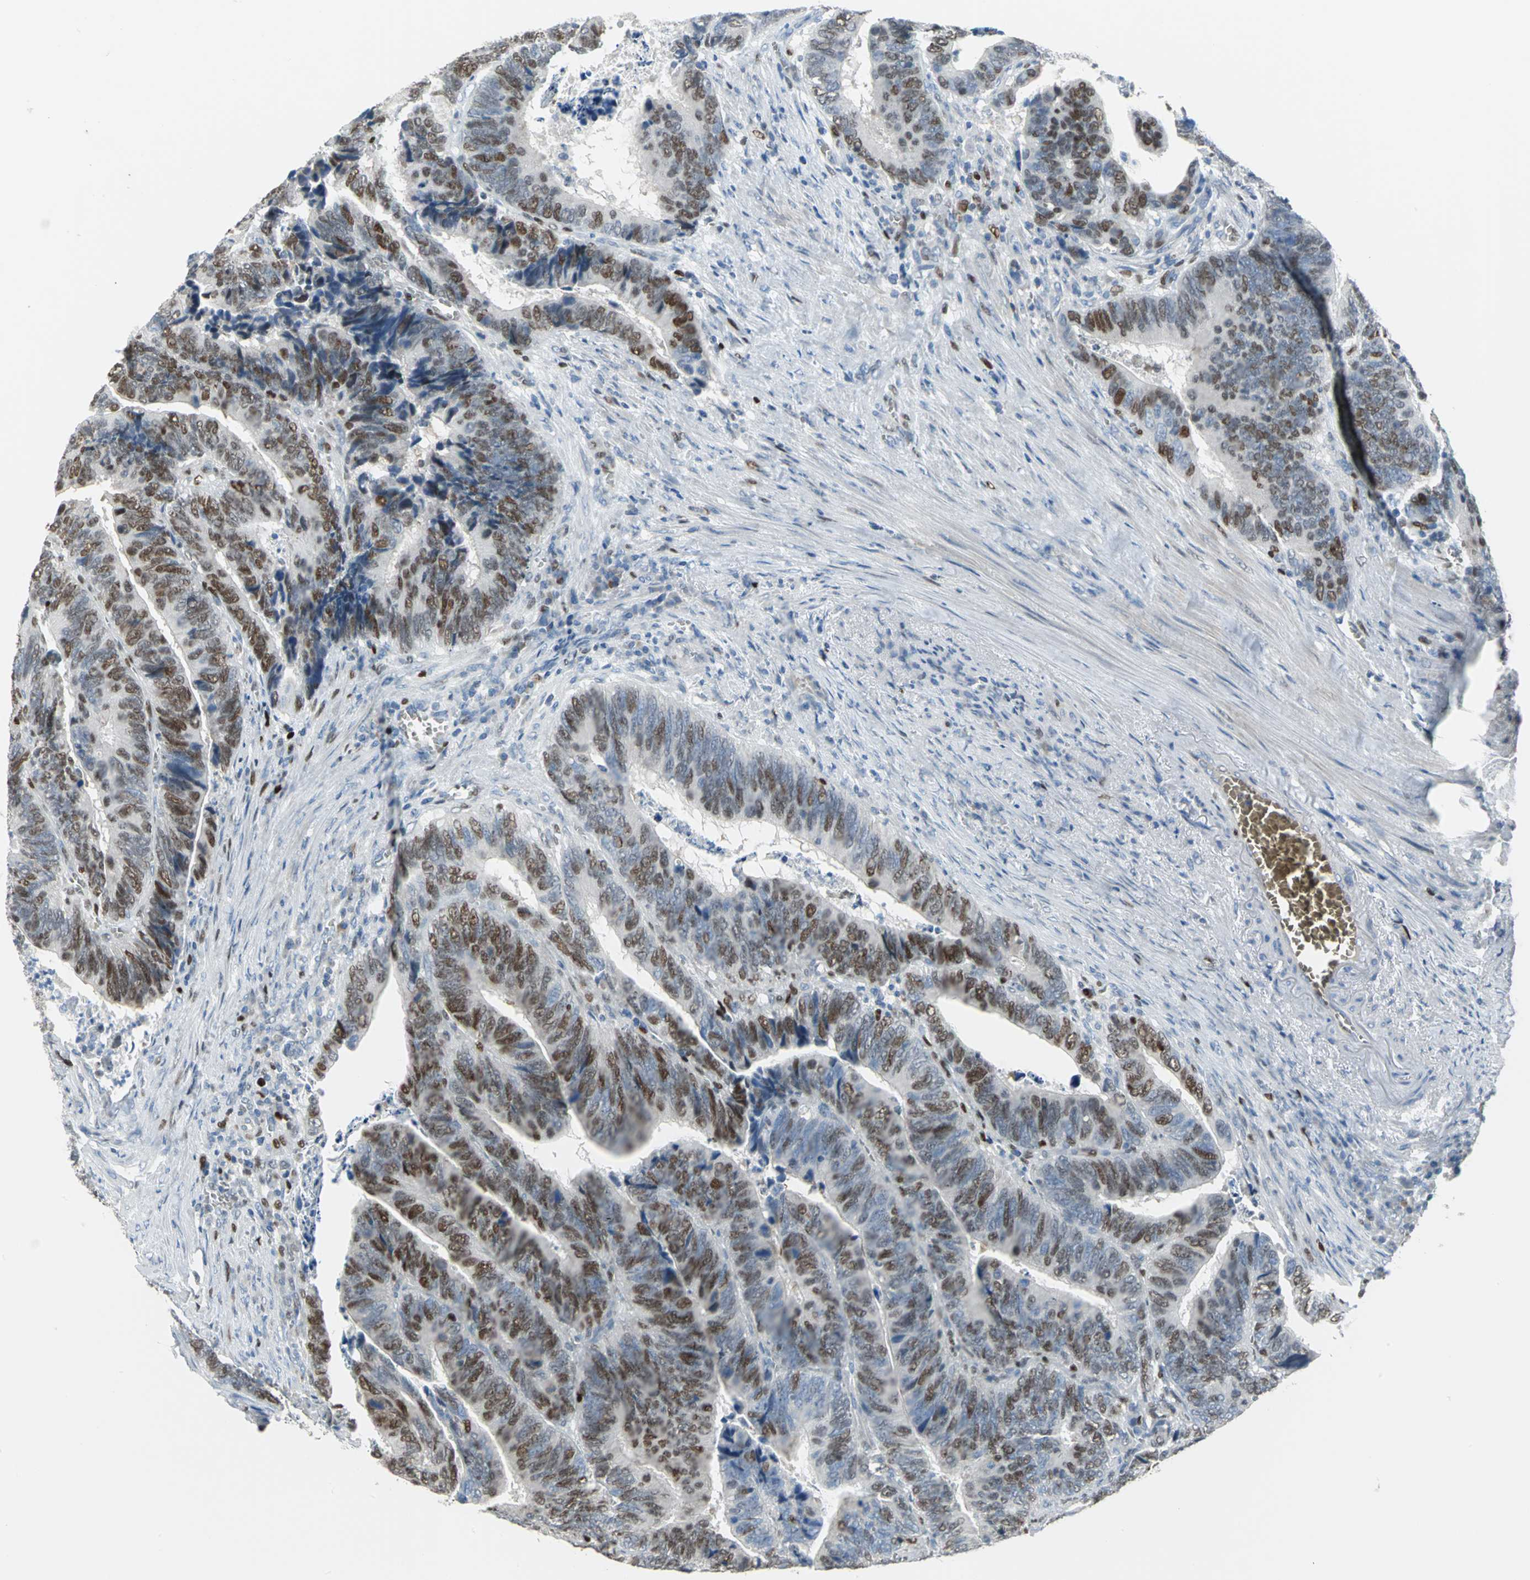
{"staining": {"intensity": "moderate", "quantity": "25%-75%", "location": "nuclear"}, "tissue": "colorectal cancer", "cell_type": "Tumor cells", "image_type": "cancer", "snomed": [{"axis": "morphology", "description": "Adenocarcinoma, NOS"}, {"axis": "topography", "description": "Colon"}], "caption": "Colorectal cancer (adenocarcinoma) tissue shows moderate nuclear positivity in approximately 25%-75% of tumor cells, visualized by immunohistochemistry.", "gene": "MCM3", "patient": {"sex": "male", "age": 72}}